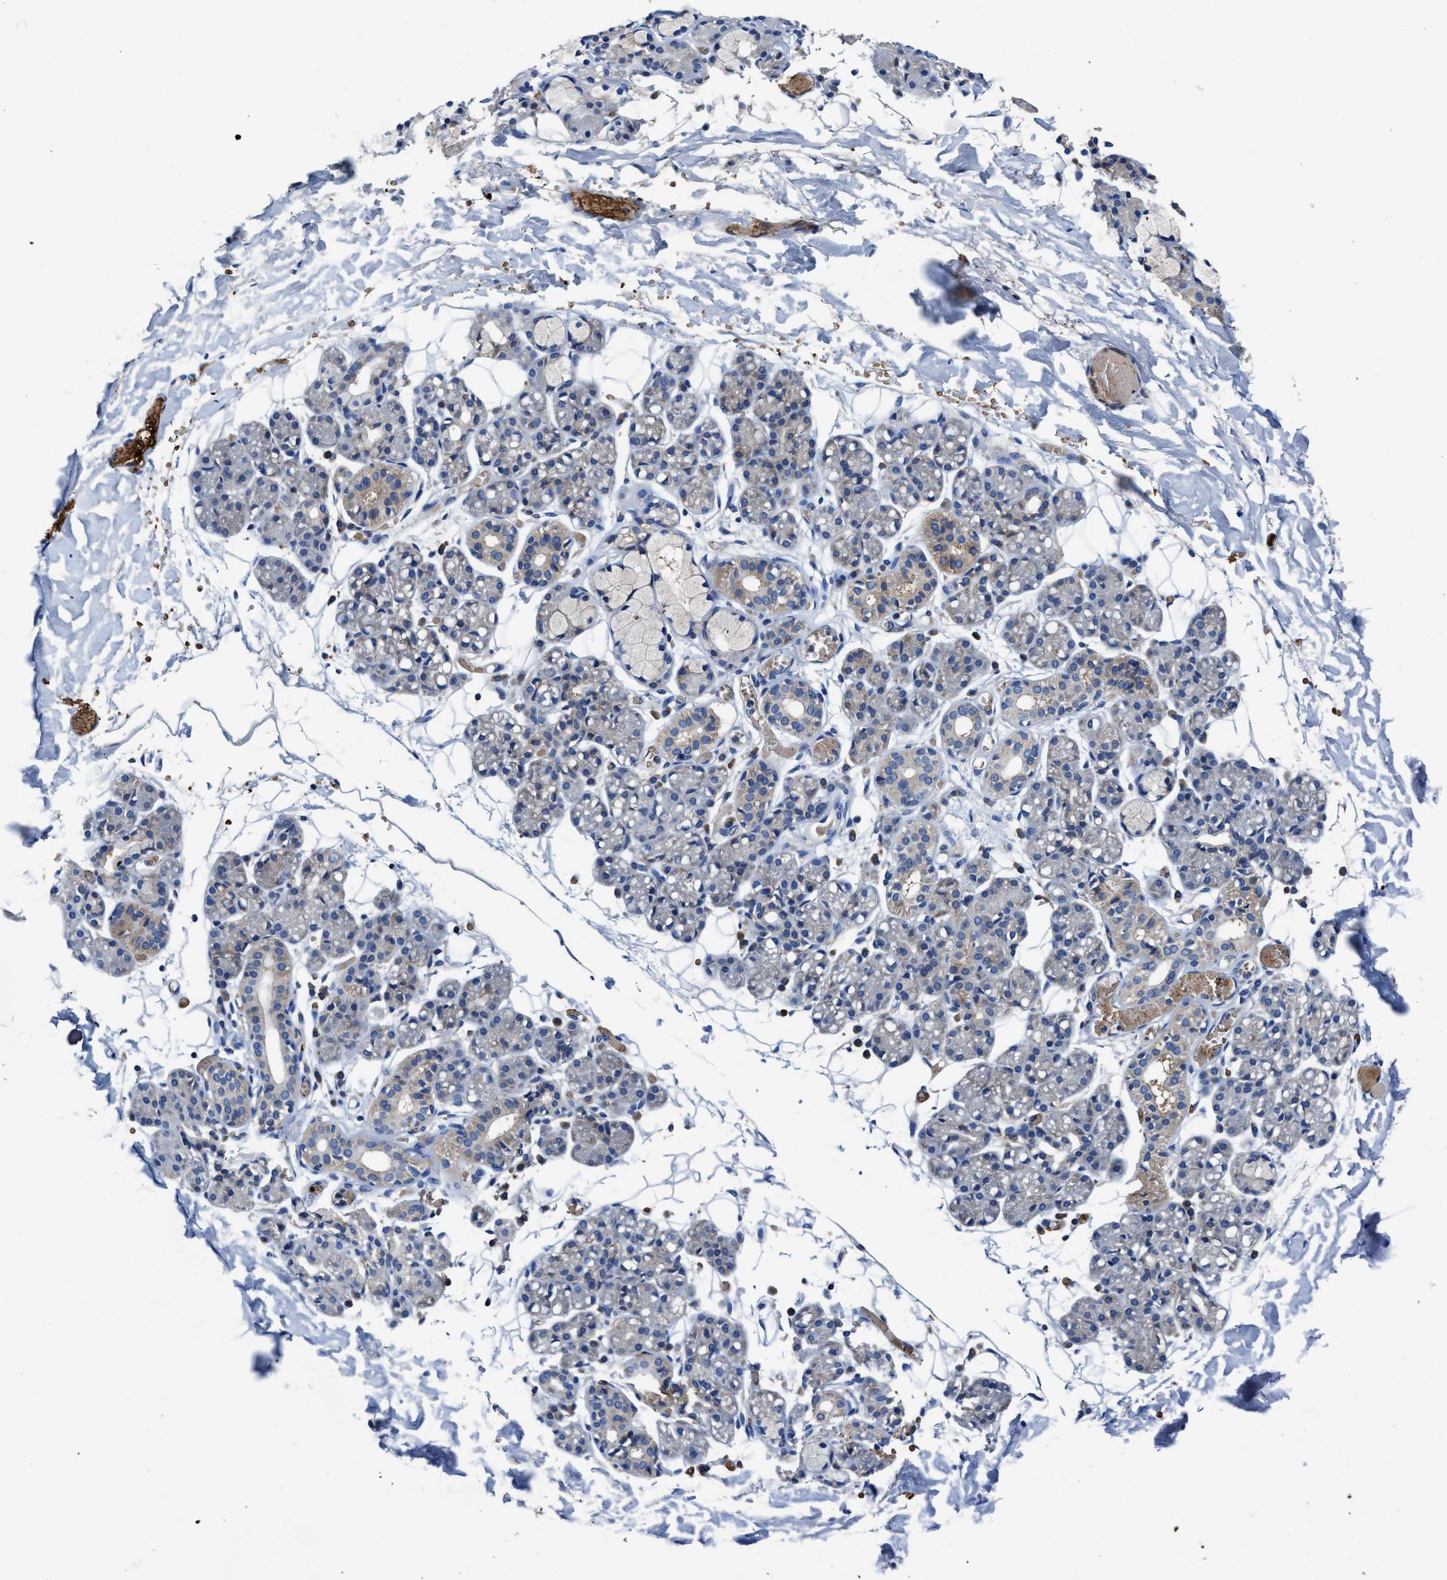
{"staining": {"intensity": "moderate", "quantity": "<25%", "location": "cytoplasmic/membranous"}, "tissue": "salivary gland", "cell_type": "Glandular cells", "image_type": "normal", "snomed": [{"axis": "morphology", "description": "Normal tissue, NOS"}, {"axis": "topography", "description": "Salivary gland"}], "caption": "Protein staining of normal salivary gland displays moderate cytoplasmic/membranous expression in about <25% of glandular cells. (IHC, brightfield microscopy, high magnification).", "gene": "PHLPP1", "patient": {"sex": "male", "age": 63}}